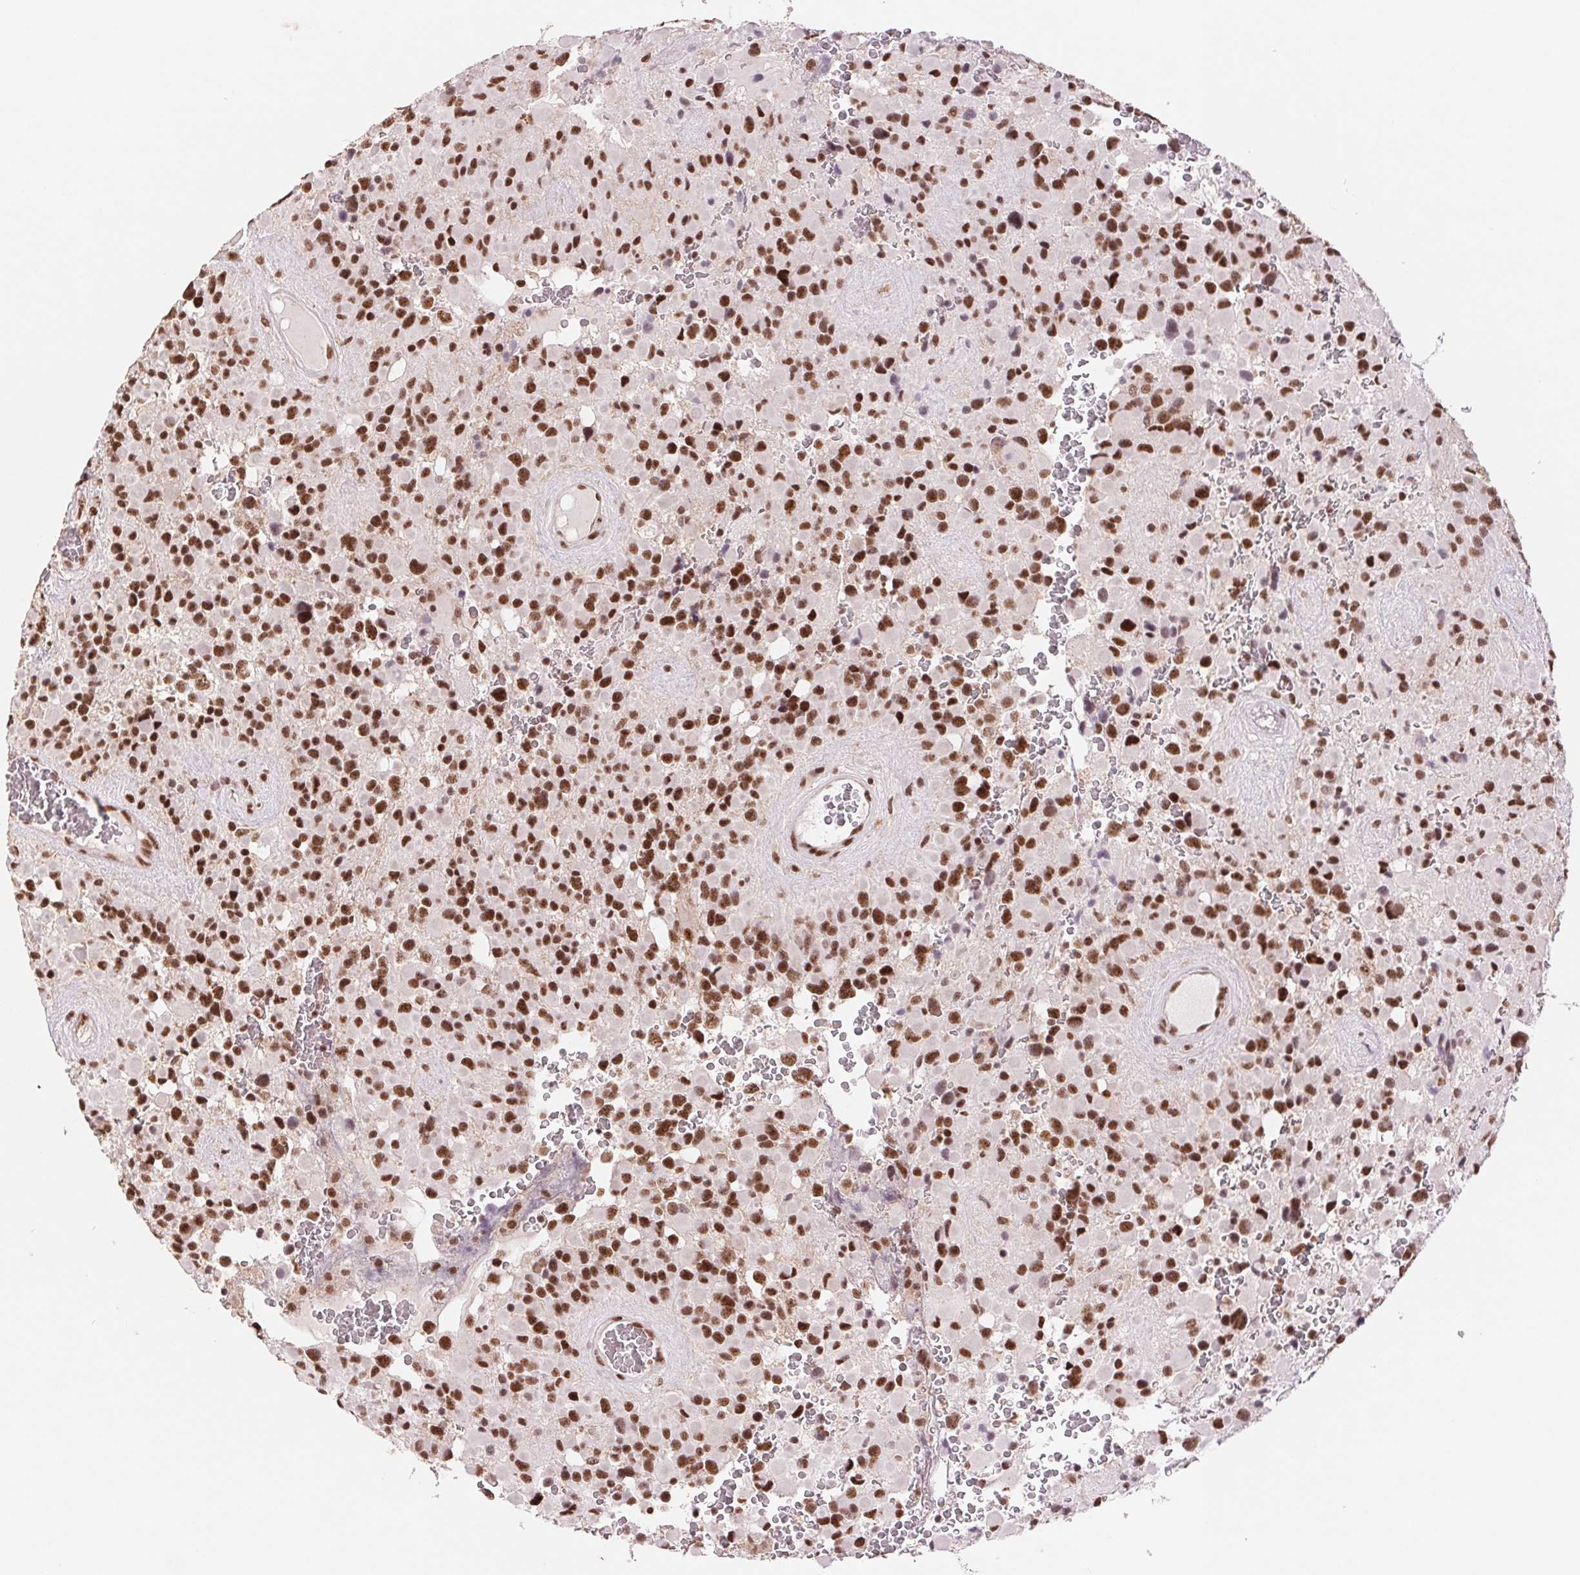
{"staining": {"intensity": "strong", "quantity": ">75%", "location": "nuclear"}, "tissue": "glioma", "cell_type": "Tumor cells", "image_type": "cancer", "snomed": [{"axis": "morphology", "description": "Glioma, malignant, High grade"}, {"axis": "topography", "description": "Brain"}], "caption": "Human malignant glioma (high-grade) stained for a protein (brown) shows strong nuclear positive expression in about >75% of tumor cells.", "gene": "SREK1", "patient": {"sex": "female", "age": 40}}